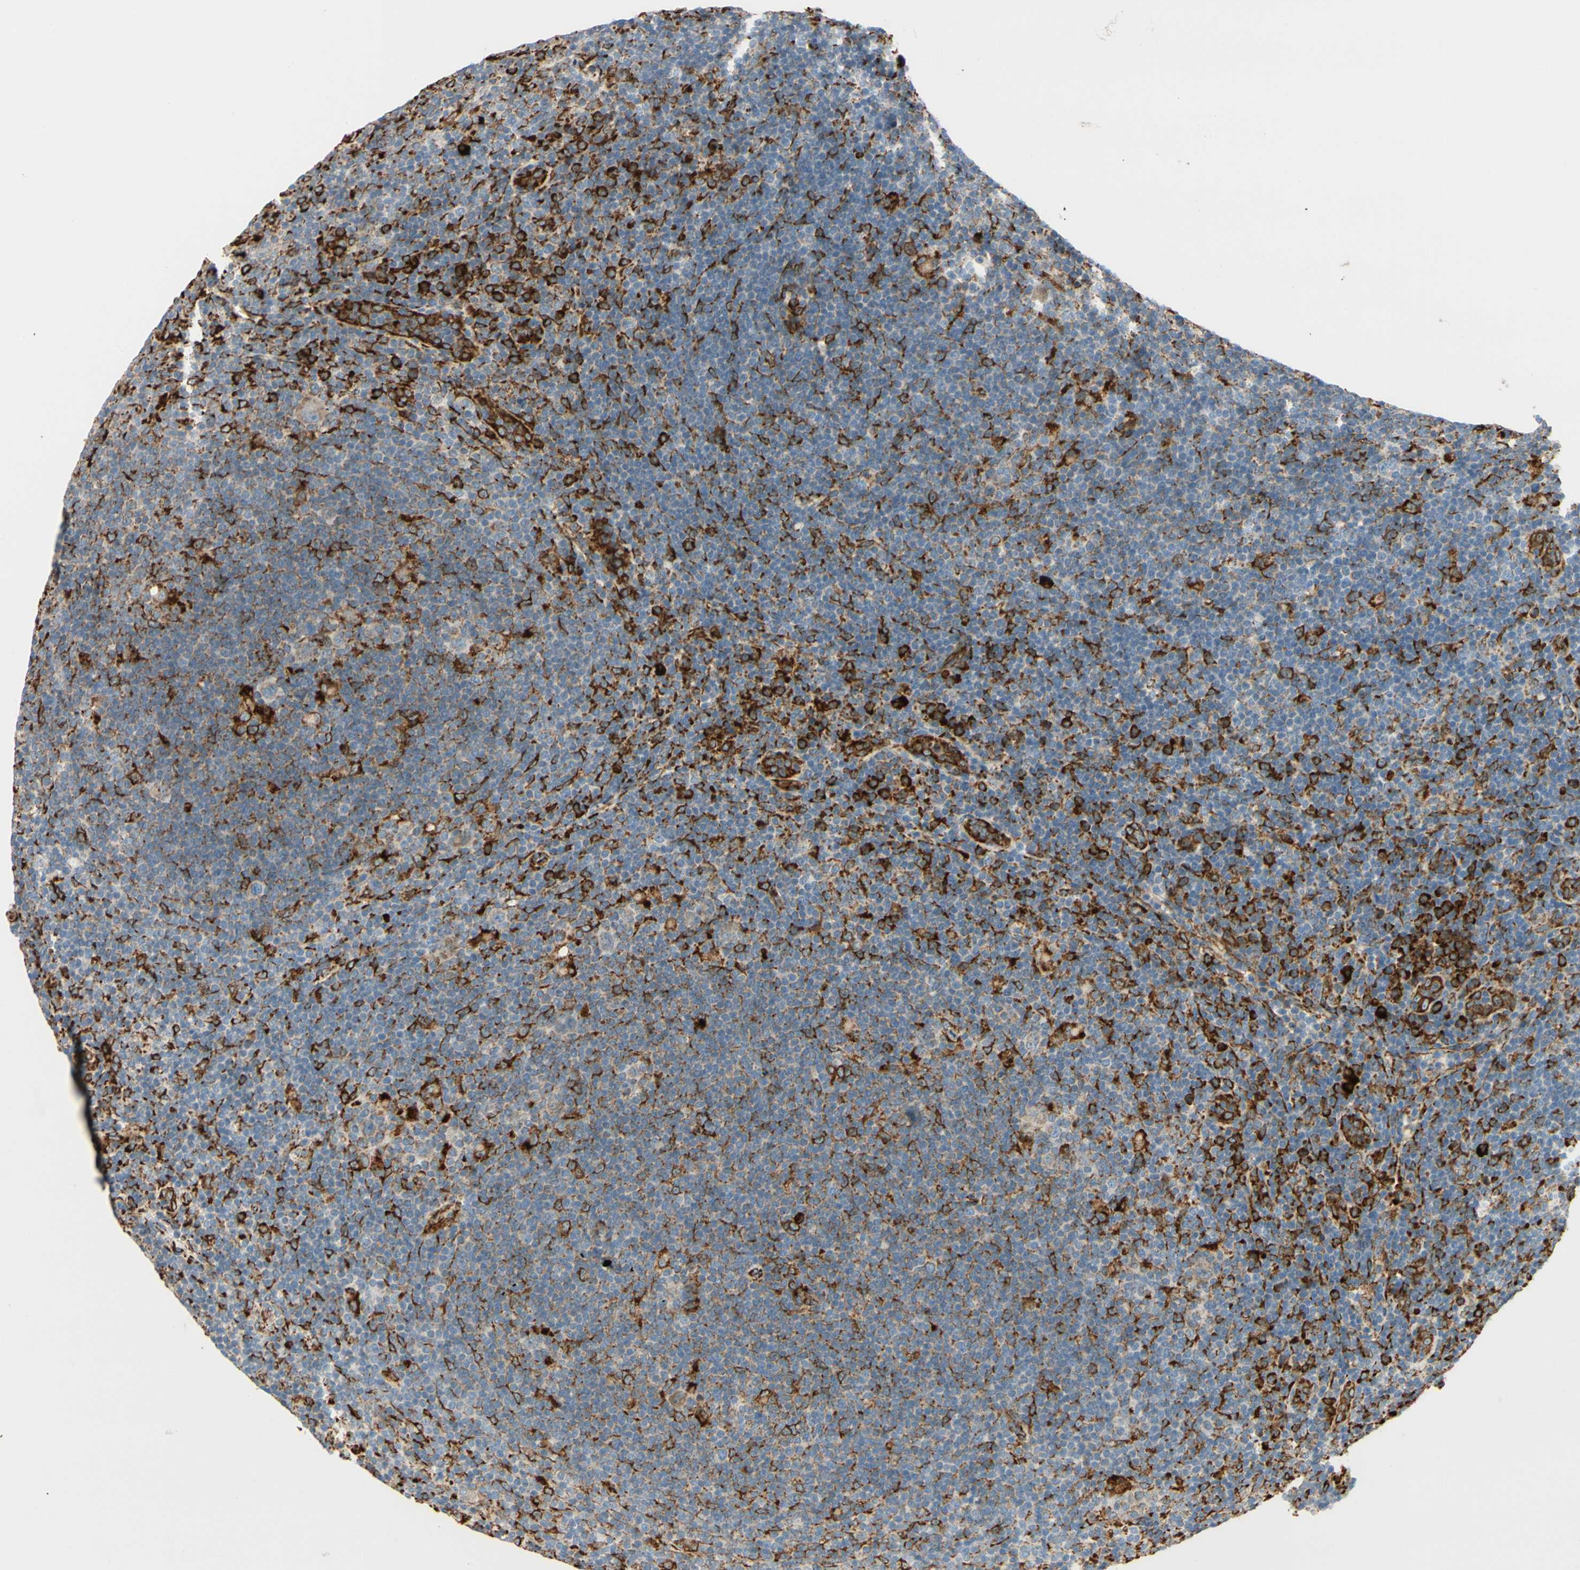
{"staining": {"intensity": "strong", "quantity": "<25%", "location": "cytoplasmic/membranous"}, "tissue": "lymphoma", "cell_type": "Tumor cells", "image_type": "cancer", "snomed": [{"axis": "morphology", "description": "Hodgkin's disease, NOS"}, {"axis": "topography", "description": "Lymph node"}], "caption": "Immunohistochemical staining of human lymphoma demonstrates medium levels of strong cytoplasmic/membranous protein expression in about <25% of tumor cells. The protein of interest is stained brown, and the nuclei are stained in blue (DAB IHC with brightfield microscopy, high magnification).", "gene": "RRBP1", "patient": {"sex": "female", "age": 57}}